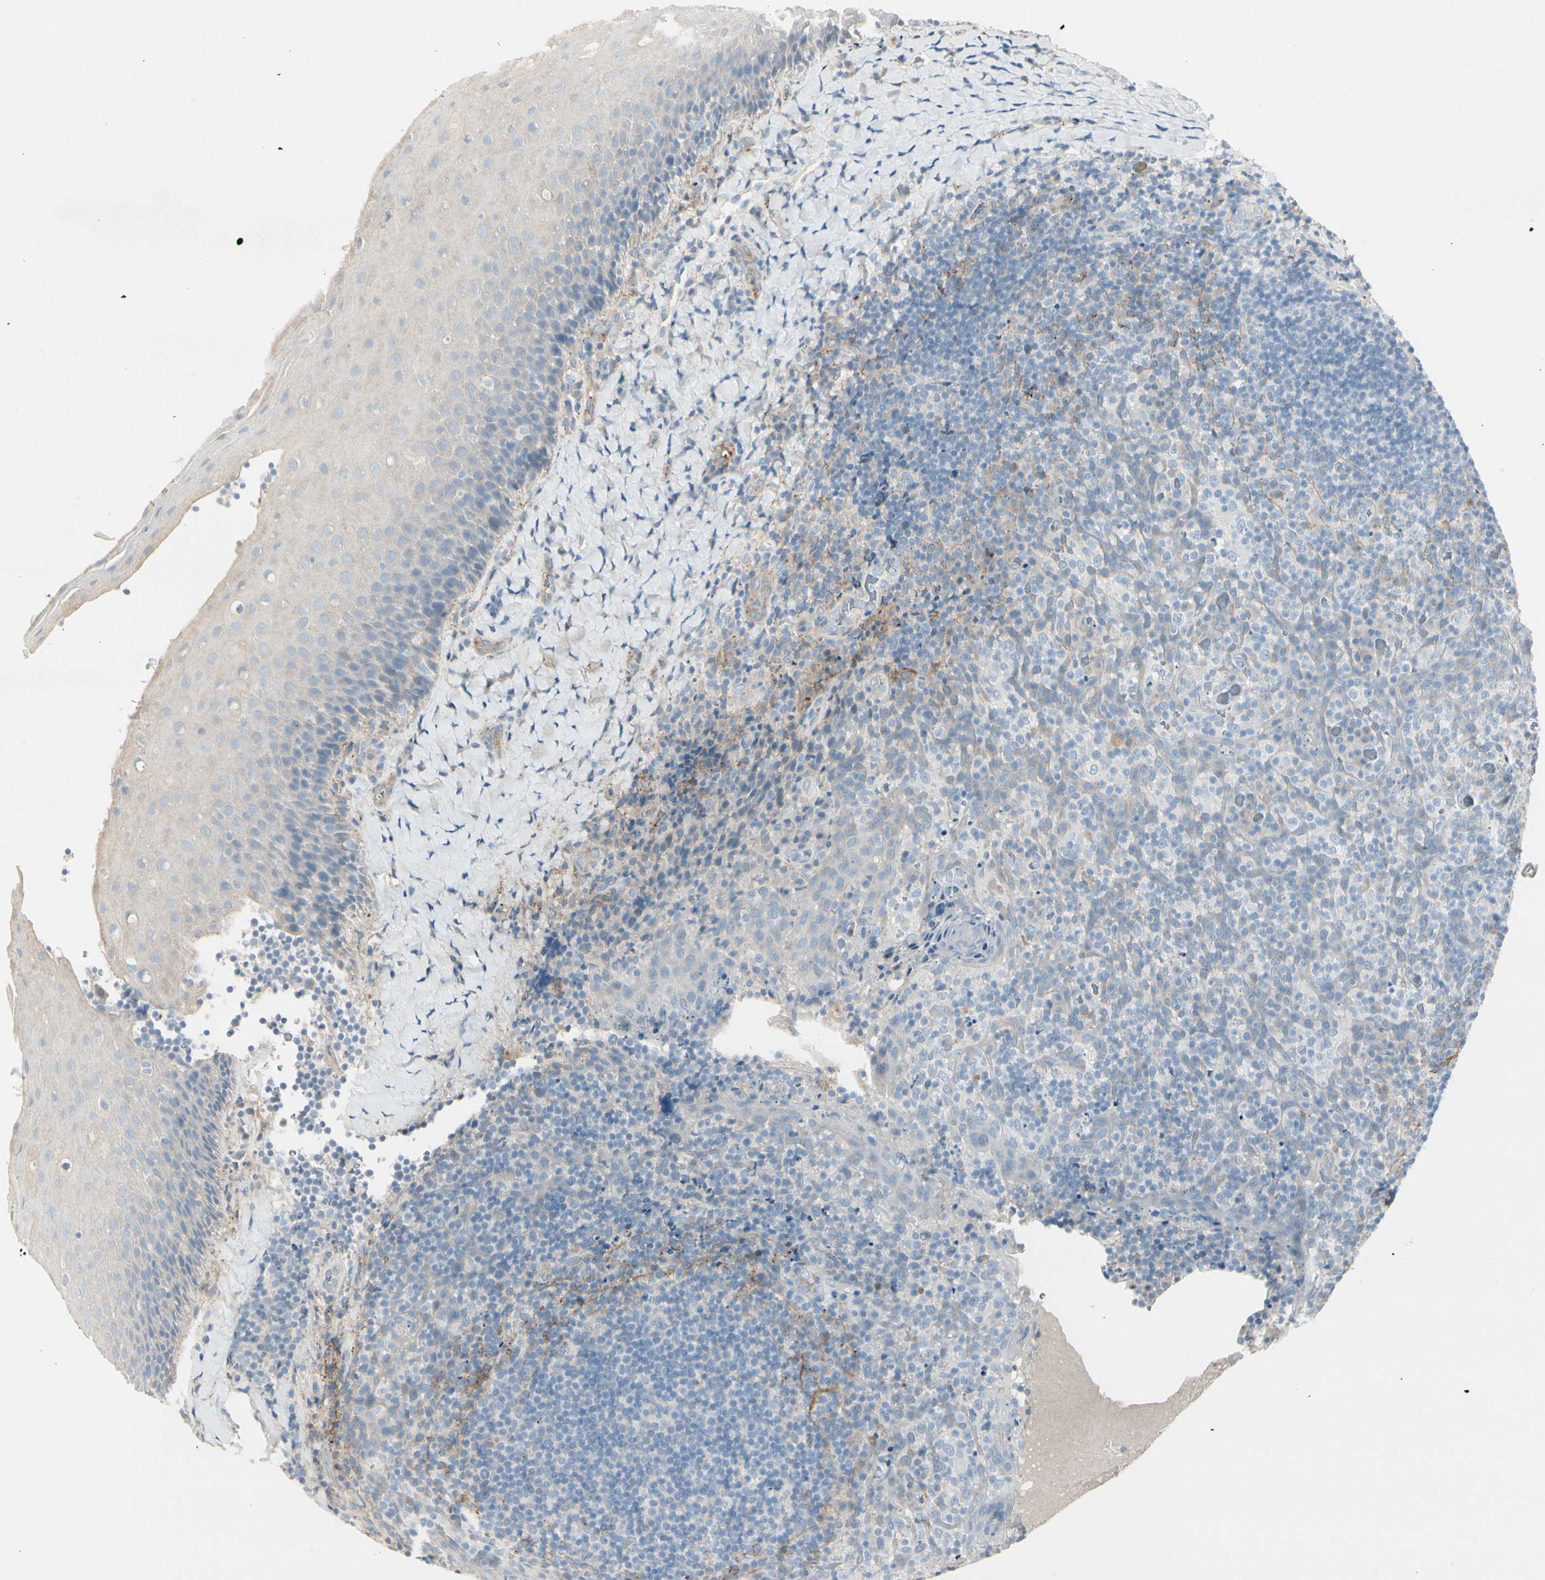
{"staining": {"intensity": "negative", "quantity": "none", "location": "none"}, "tissue": "tonsil", "cell_type": "Germinal center cells", "image_type": "normal", "snomed": [{"axis": "morphology", "description": "Normal tissue, NOS"}, {"axis": "topography", "description": "Tonsil"}], "caption": "Immunohistochemical staining of normal tonsil exhibits no significant positivity in germinal center cells.", "gene": "CACNA2D1", "patient": {"sex": "male", "age": 17}}